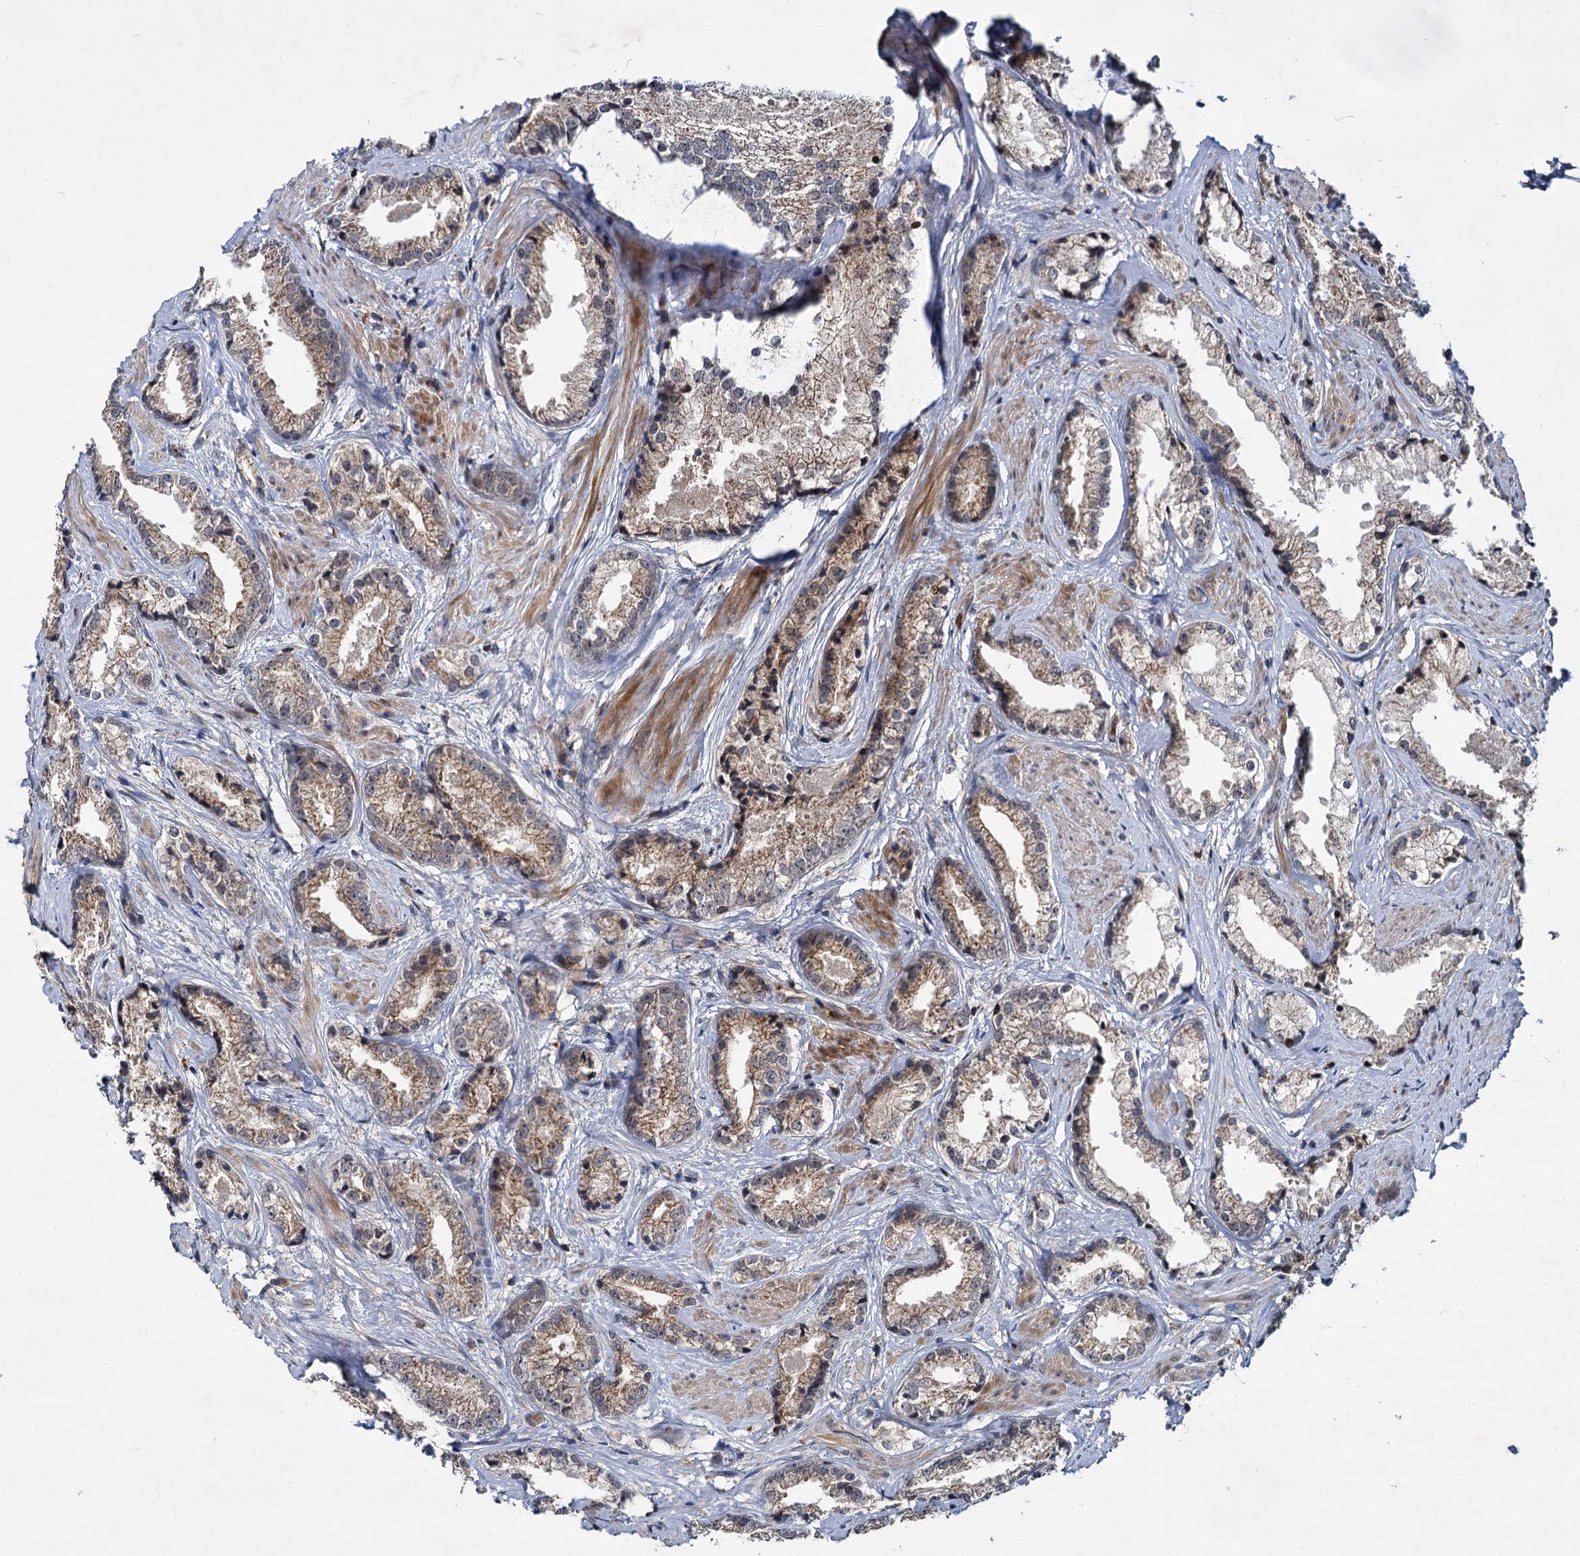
{"staining": {"intensity": "weak", "quantity": ">75%", "location": "cytoplasmic/membranous"}, "tissue": "prostate cancer", "cell_type": "Tumor cells", "image_type": "cancer", "snomed": [{"axis": "morphology", "description": "Adenocarcinoma, High grade"}, {"axis": "topography", "description": "Prostate"}], "caption": "Human prostate cancer (adenocarcinoma (high-grade)) stained with a brown dye reveals weak cytoplasmic/membranous positive staining in about >75% of tumor cells.", "gene": "ABLIM1", "patient": {"sex": "male", "age": 66}}